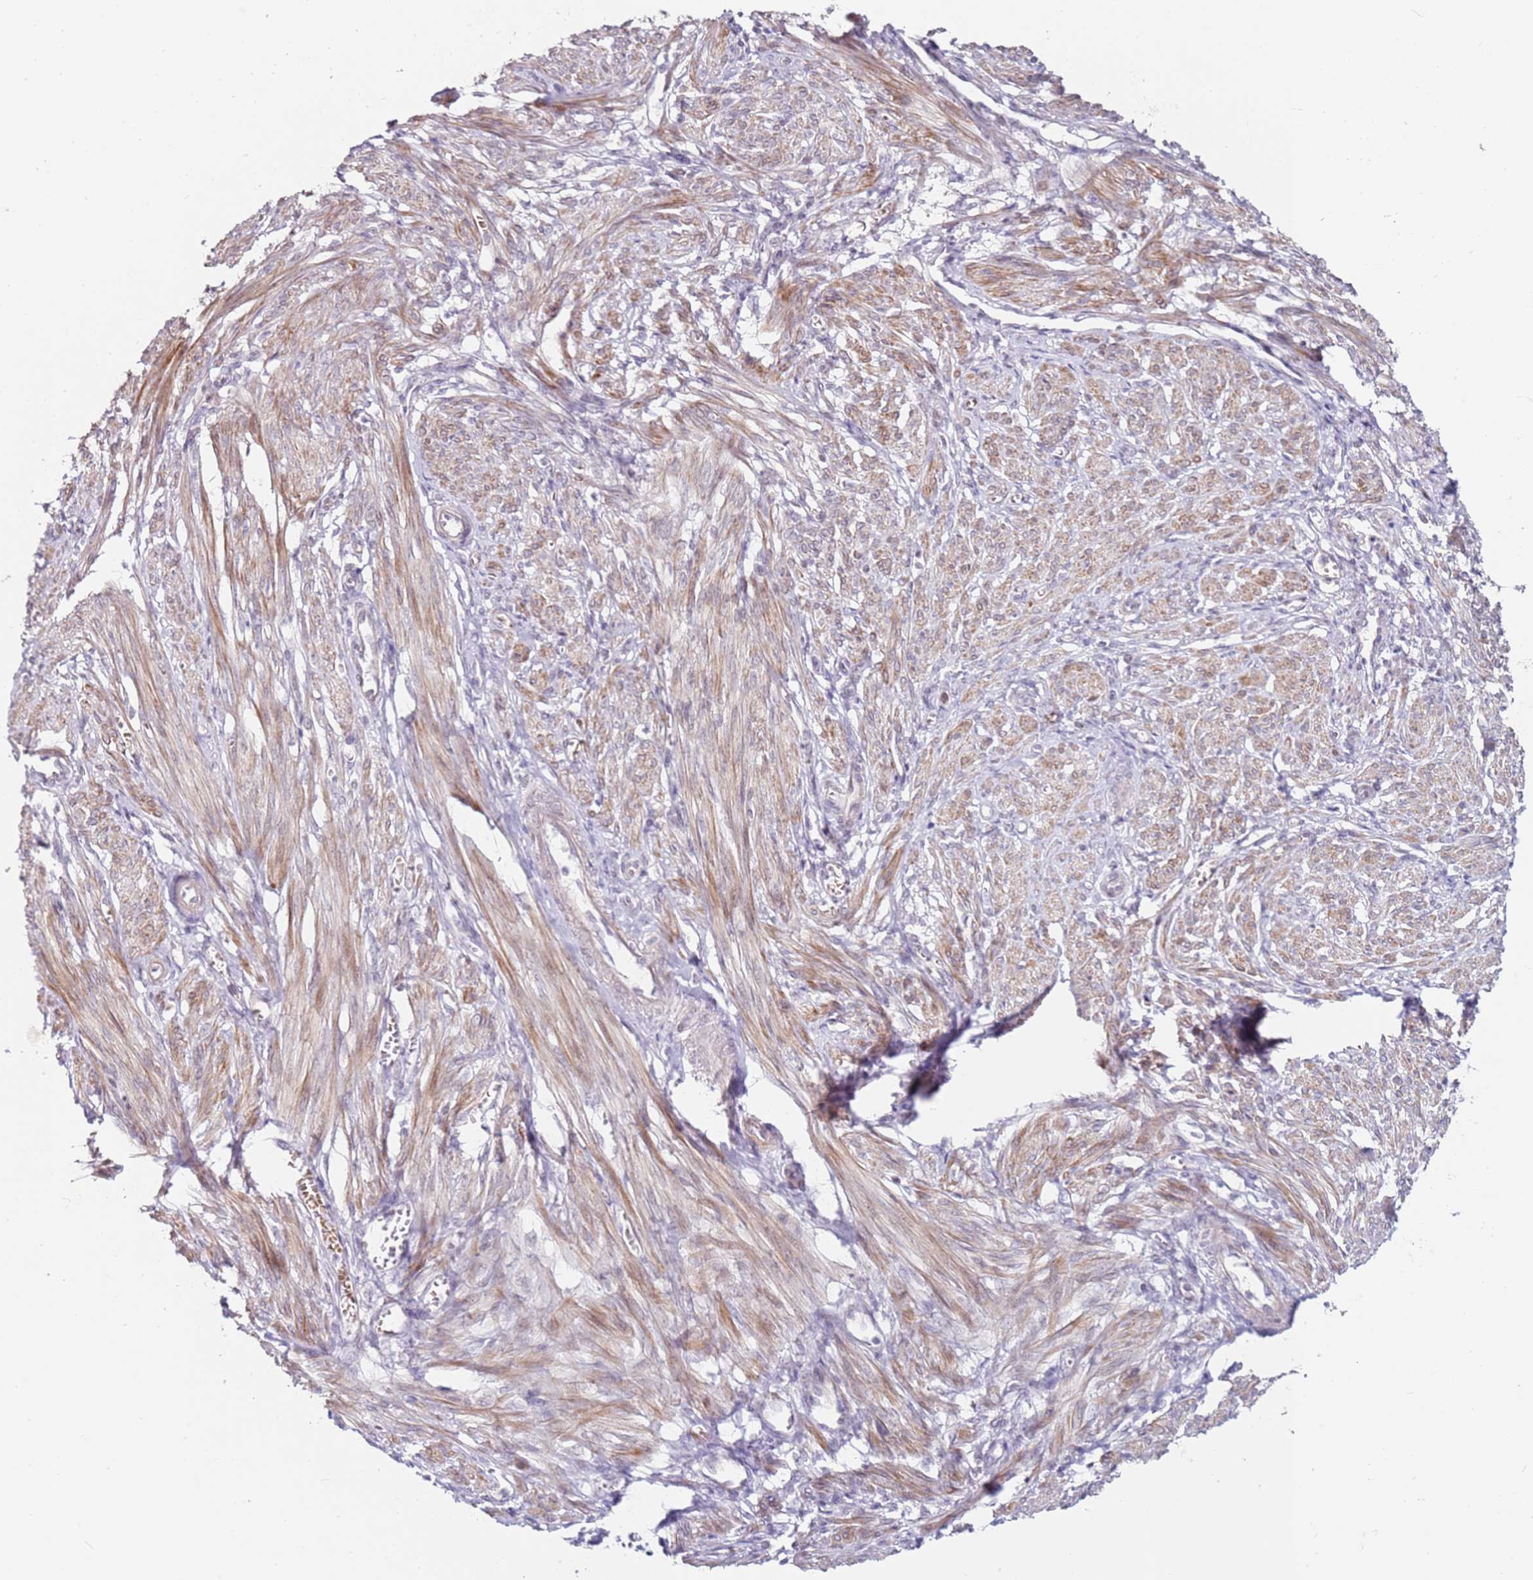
{"staining": {"intensity": "moderate", "quantity": "25%-75%", "location": "cytoplasmic/membranous"}, "tissue": "smooth muscle", "cell_type": "Smooth muscle cells", "image_type": "normal", "snomed": [{"axis": "morphology", "description": "Normal tissue, NOS"}, {"axis": "topography", "description": "Smooth muscle"}], "caption": "A brown stain labels moderate cytoplasmic/membranous positivity of a protein in smooth muscle cells of benign smooth muscle. Immunohistochemistry (ihc) stains the protein of interest in brown and the nuclei are stained blue.", "gene": "RARS2", "patient": {"sex": "female", "age": 39}}